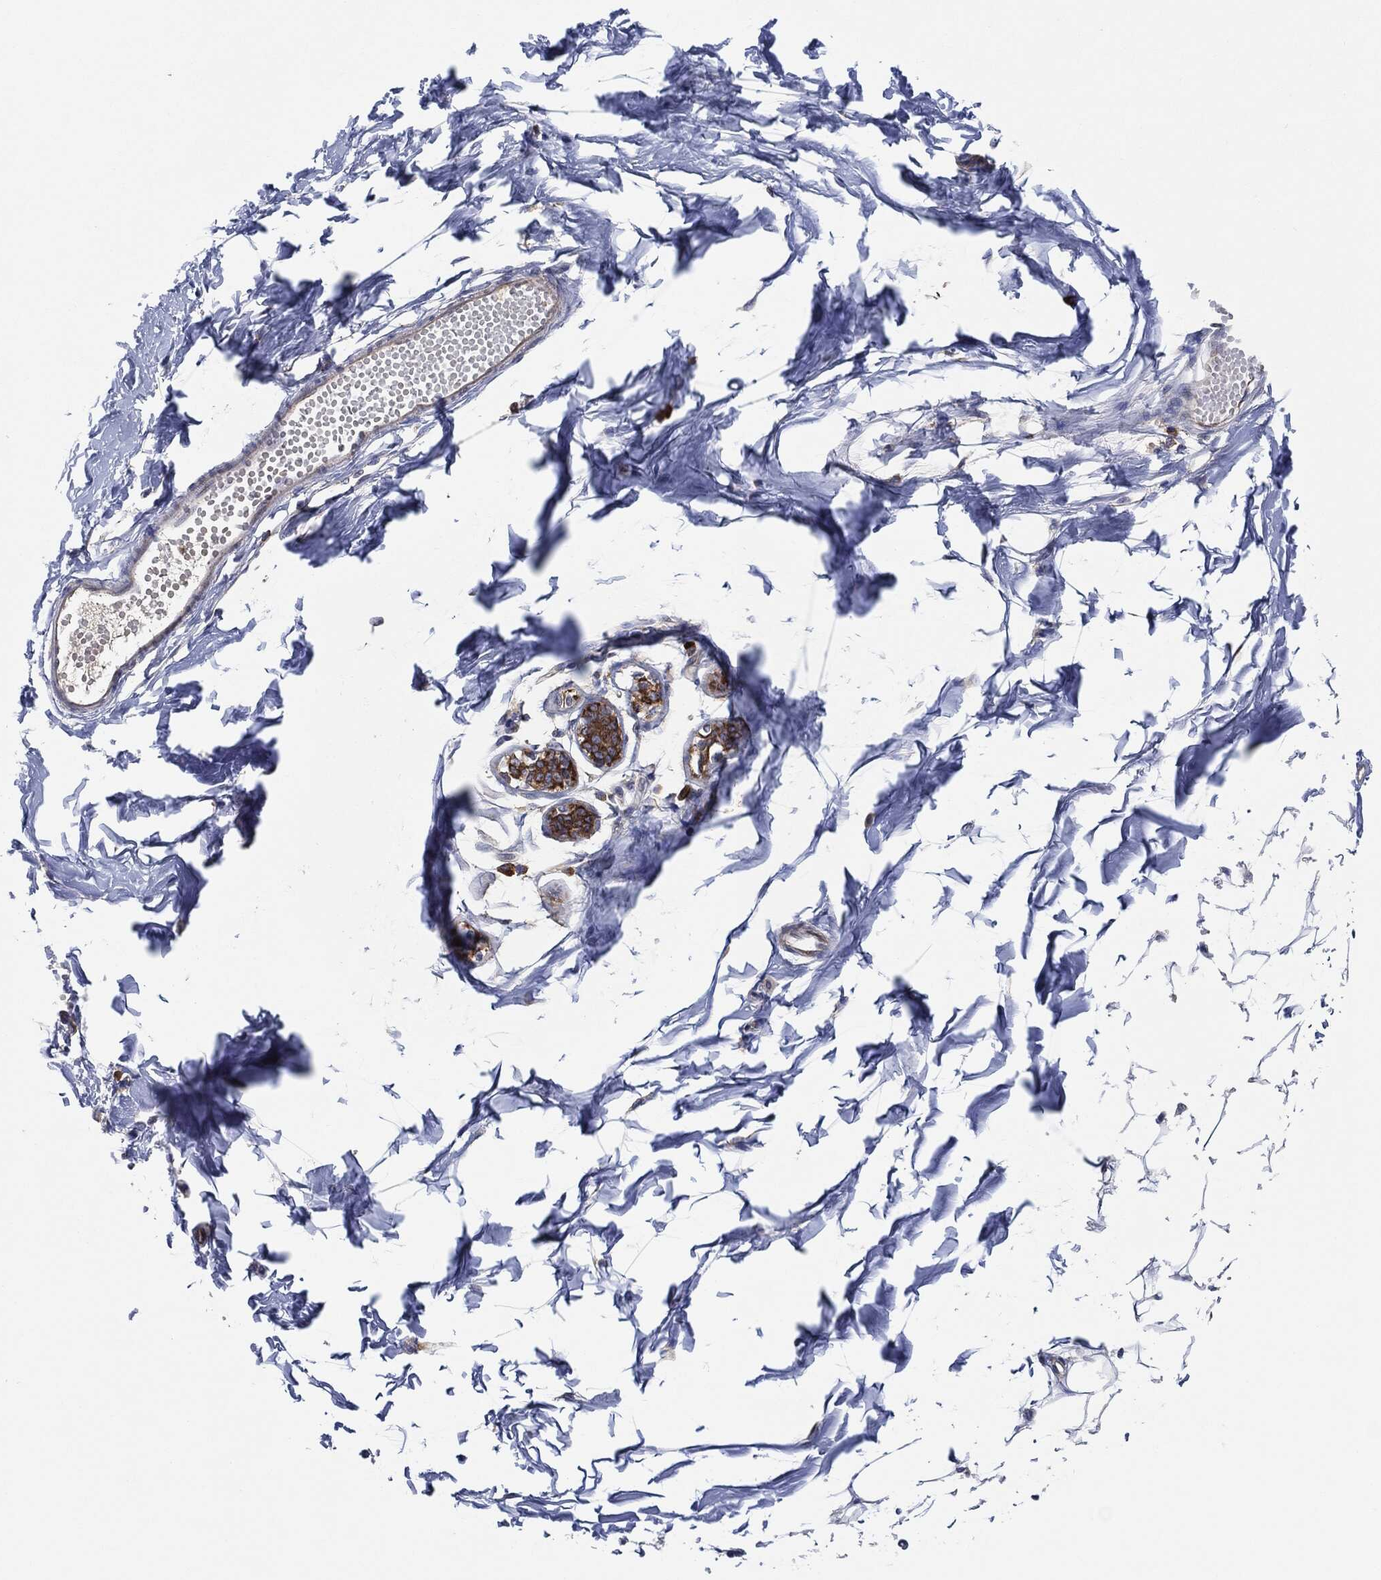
{"staining": {"intensity": "strong", "quantity": ">75%", "location": "cytoplasmic/membranous"}, "tissue": "breast", "cell_type": "Glandular cells", "image_type": "normal", "snomed": [{"axis": "morphology", "description": "Normal tissue, NOS"}, {"axis": "topography", "description": "Breast"}], "caption": "This micrograph exhibits normal breast stained with immunohistochemistry to label a protein in brown. The cytoplasmic/membranous of glandular cells show strong positivity for the protein. Nuclei are counter-stained blue.", "gene": "EIF2S2", "patient": {"sex": "female", "age": 37}}